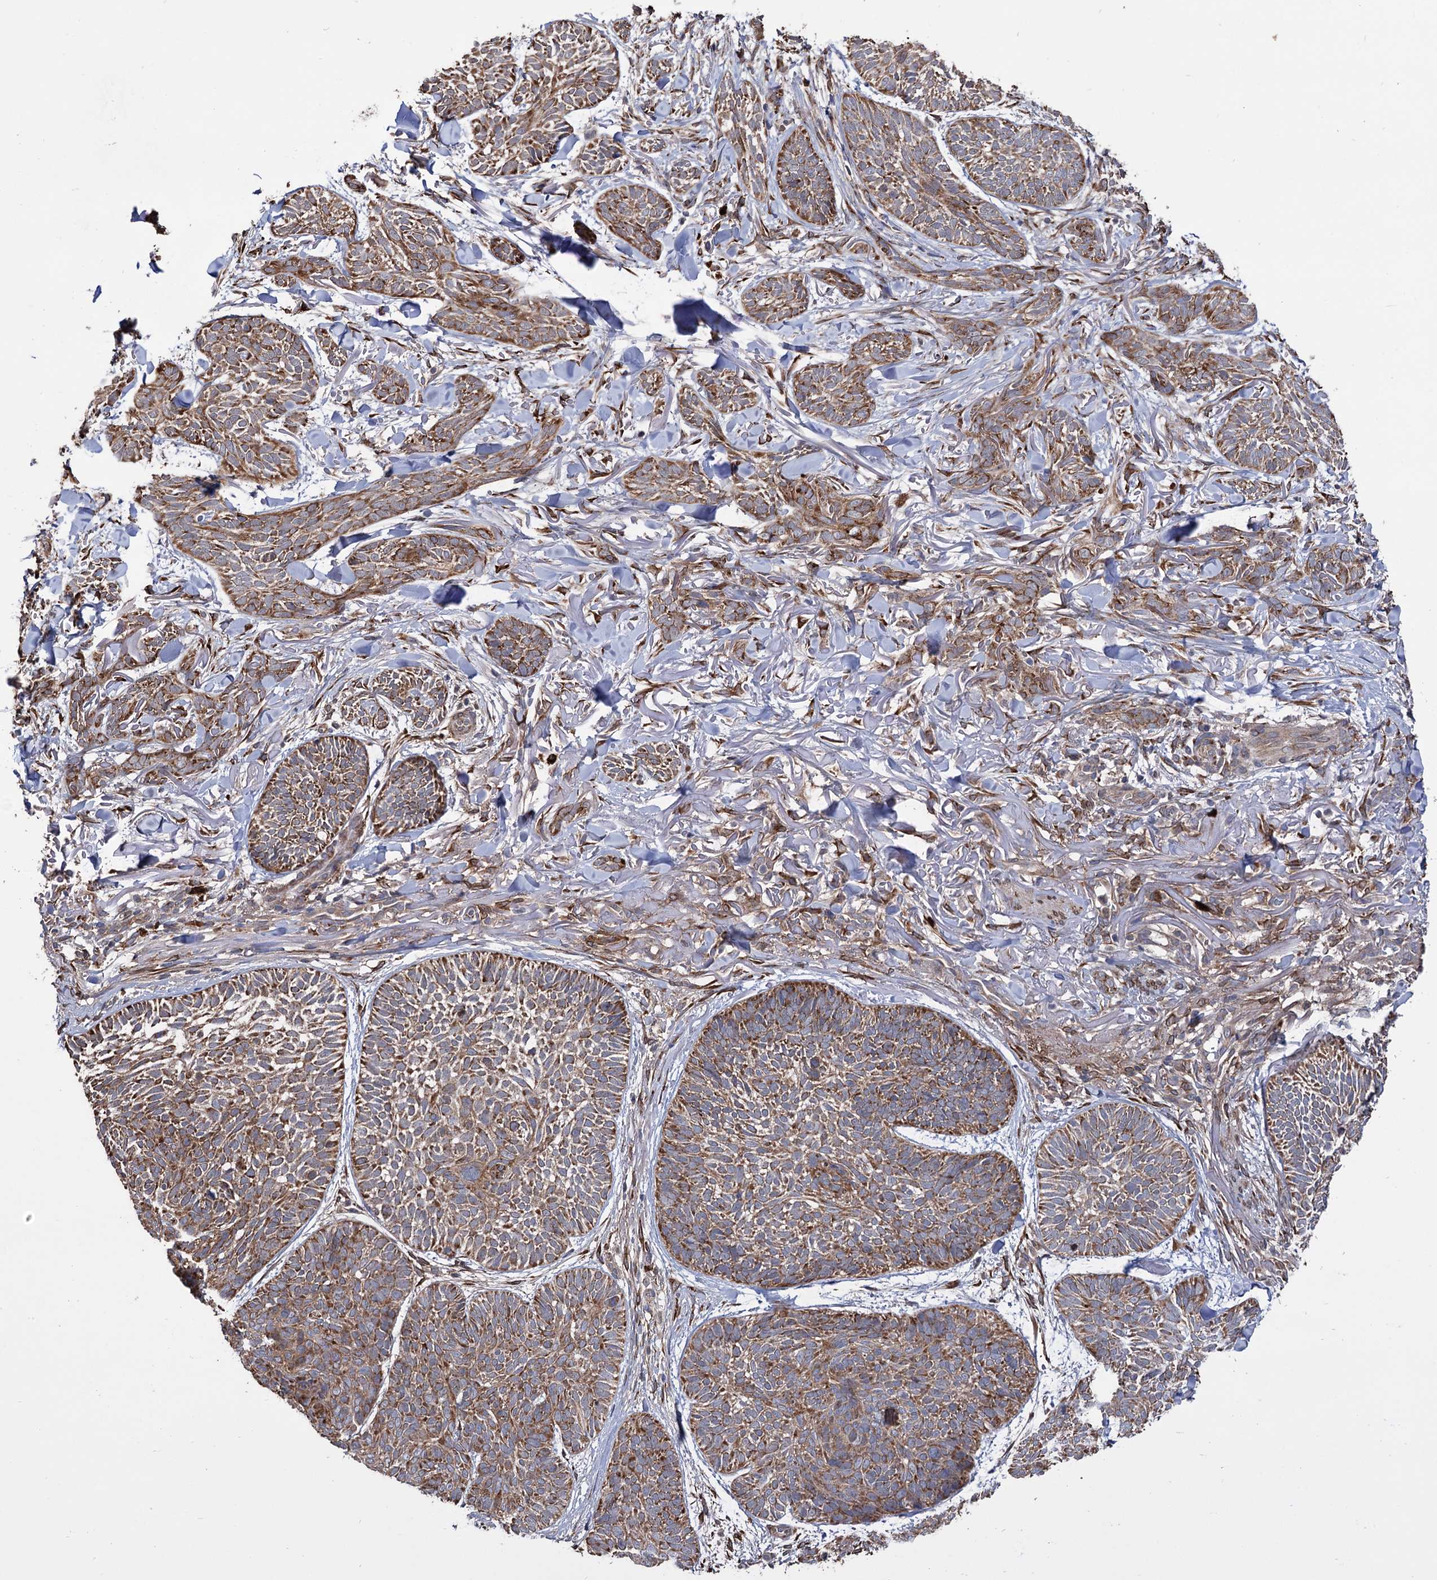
{"staining": {"intensity": "moderate", "quantity": ">75%", "location": "cytoplasmic/membranous"}, "tissue": "skin cancer", "cell_type": "Tumor cells", "image_type": "cancer", "snomed": [{"axis": "morphology", "description": "Normal tissue, NOS"}, {"axis": "morphology", "description": "Basal cell carcinoma"}, {"axis": "topography", "description": "Skin"}], "caption": "DAB (3,3'-diaminobenzidine) immunohistochemical staining of human skin cancer reveals moderate cytoplasmic/membranous protein positivity in about >75% of tumor cells. (DAB (3,3'-diaminobenzidine) IHC, brown staining for protein, blue staining for nuclei).", "gene": "CDAN1", "patient": {"sex": "male", "age": 66}}